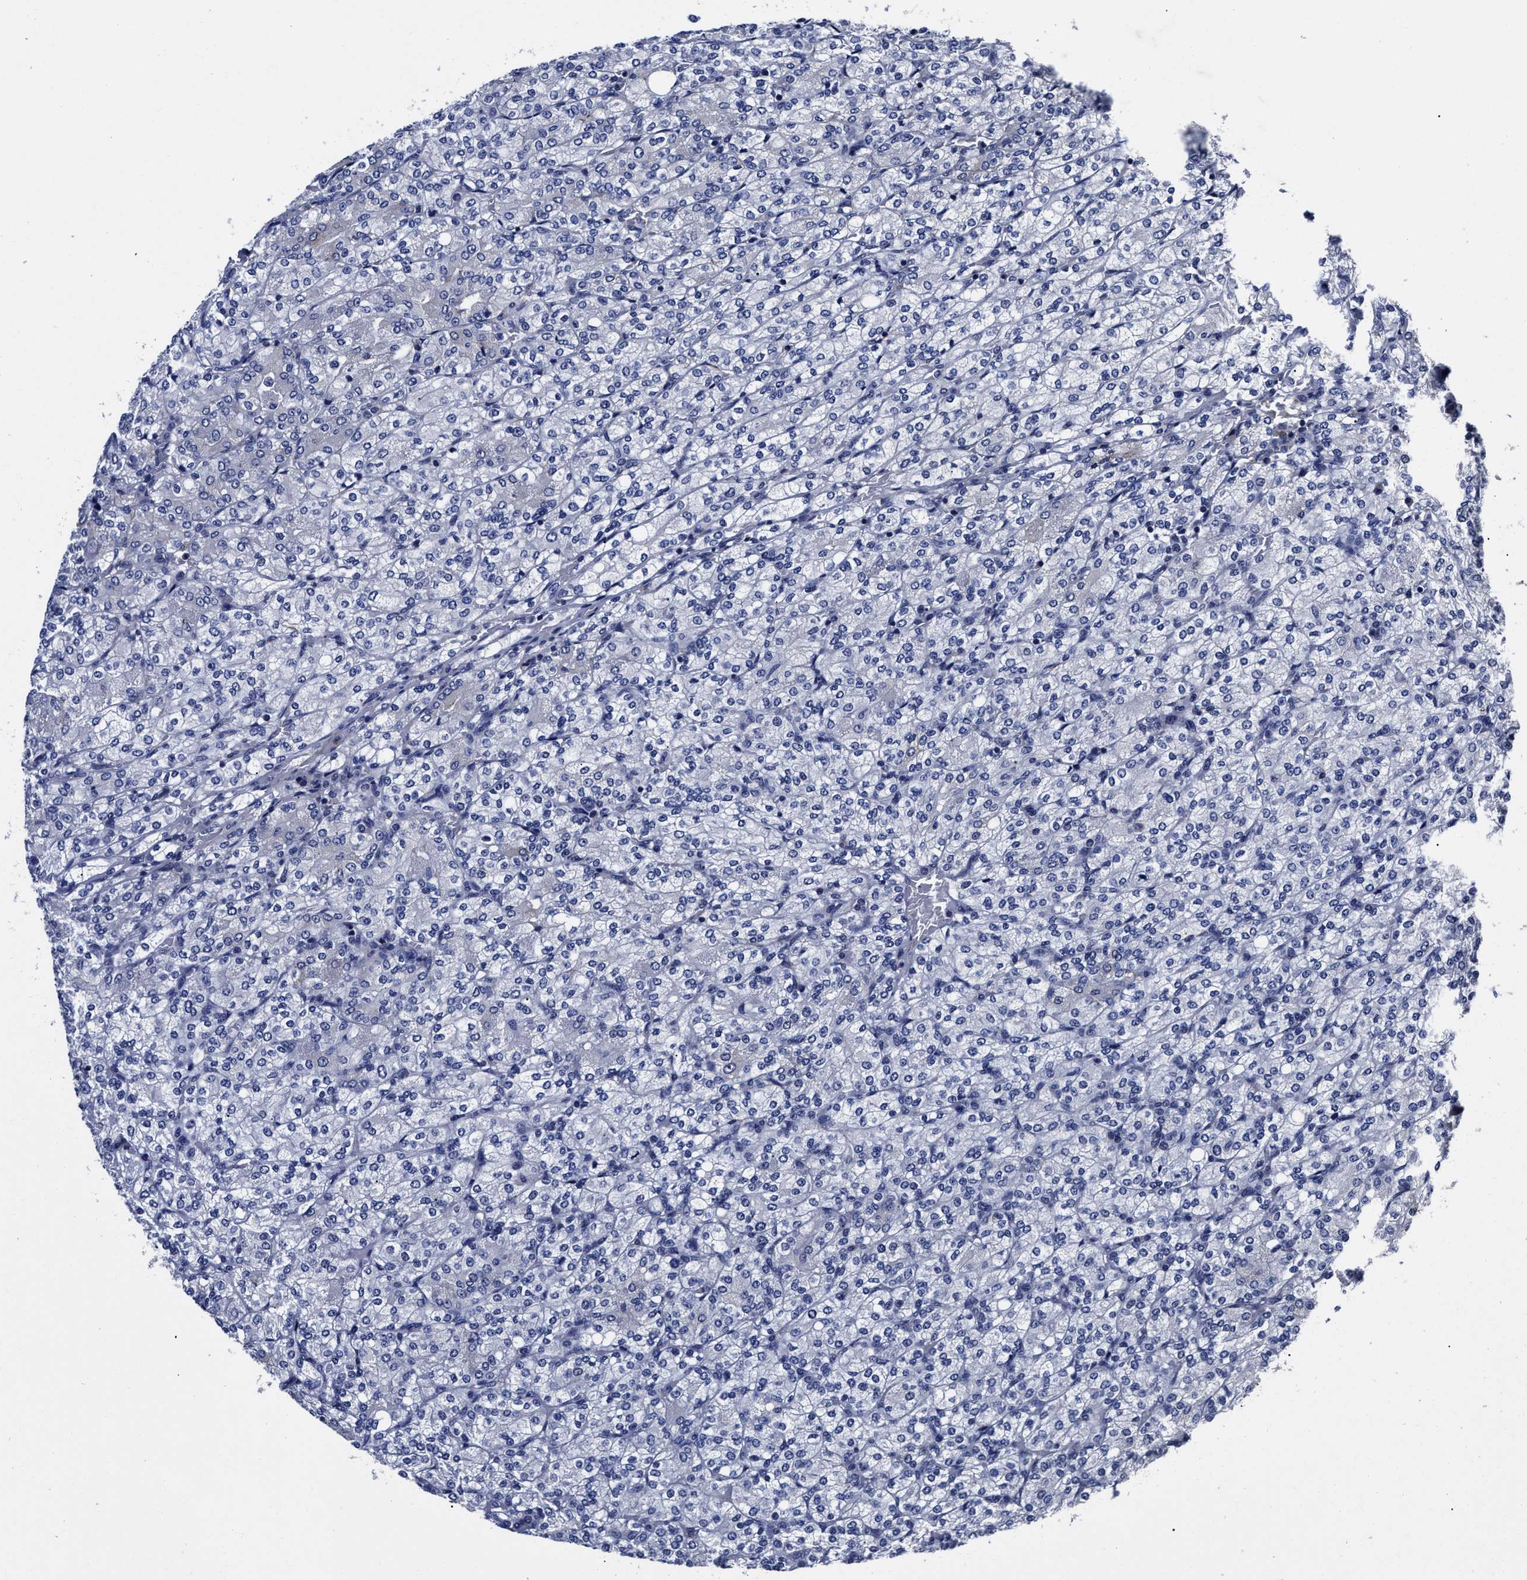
{"staining": {"intensity": "negative", "quantity": "none", "location": "none"}, "tissue": "renal cancer", "cell_type": "Tumor cells", "image_type": "cancer", "snomed": [{"axis": "morphology", "description": "Adenocarcinoma, NOS"}, {"axis": "topography", "description": "Kidney"}], "caption": "Human renal cancer (adenocarcinoma) stained for a protein using immunohistochemistry demonstrates no expression in tumor cells.", "gene": "OLFML2A", "patient": {"sex": "male", "age": 77}}